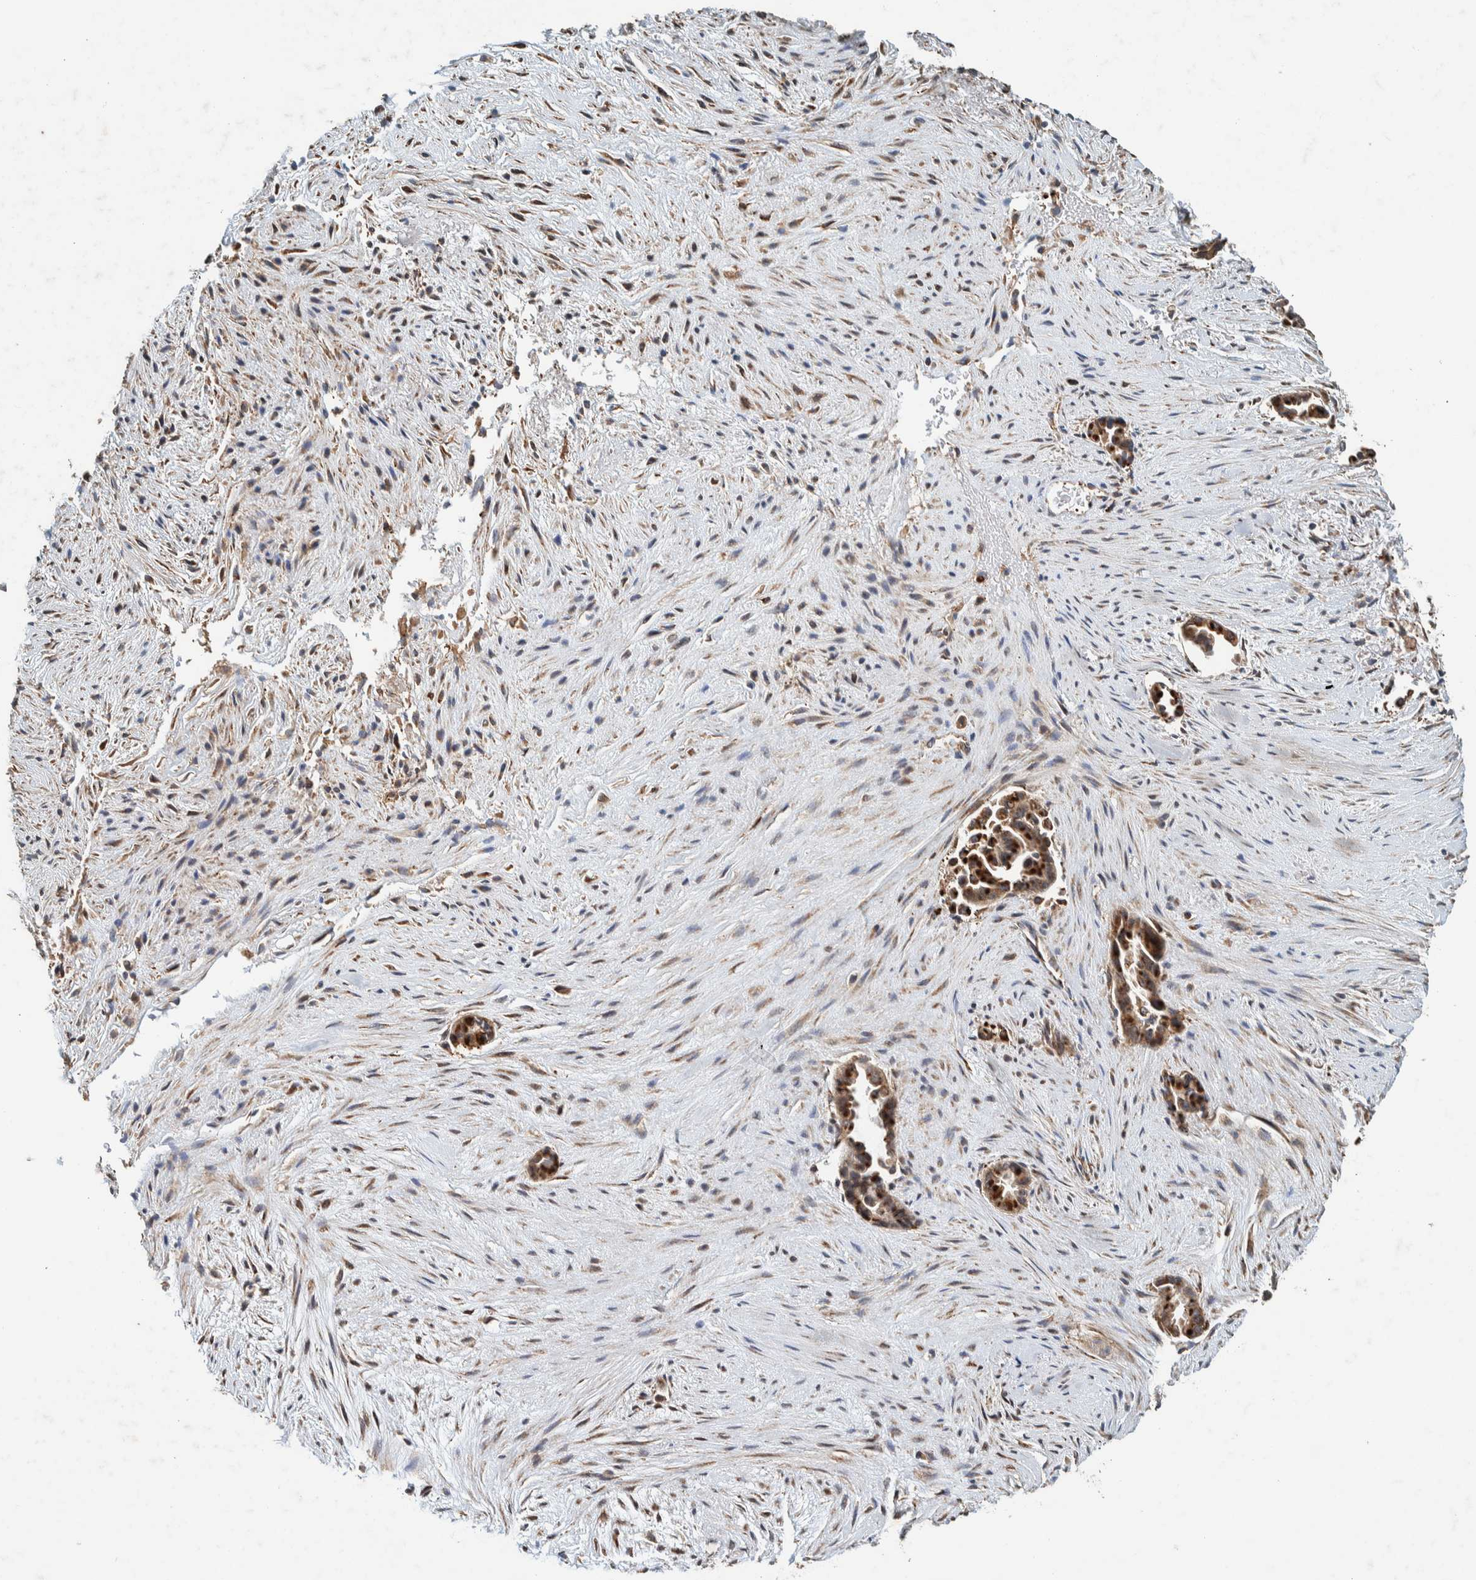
{"staining": {"intensity": "moderate", "quantity": ">75%", "location": "cytoplasmic/membranous"}, "tissue": "liver cancer", "cell_type": "Tumor cells", "image_type": "cancer", "snomed": [{"axis": "morphology", "description": "Cholangiocarcinoma"}, {"axis": "topography", "description": "Liver"}], "caption": "IHC micrograph of neoplastic tissue: liver cancer (cholangiocarcinoma) stained using immunohistochemistry reveals medium levels of moderate protein expression localized specifically in the cytoplasmic/membranous of tumor cells, appearing as a cytoplasmic/membranous brown color.", "gene": "PLA2G3", "patient": {"sex": "female", "age": 55}}